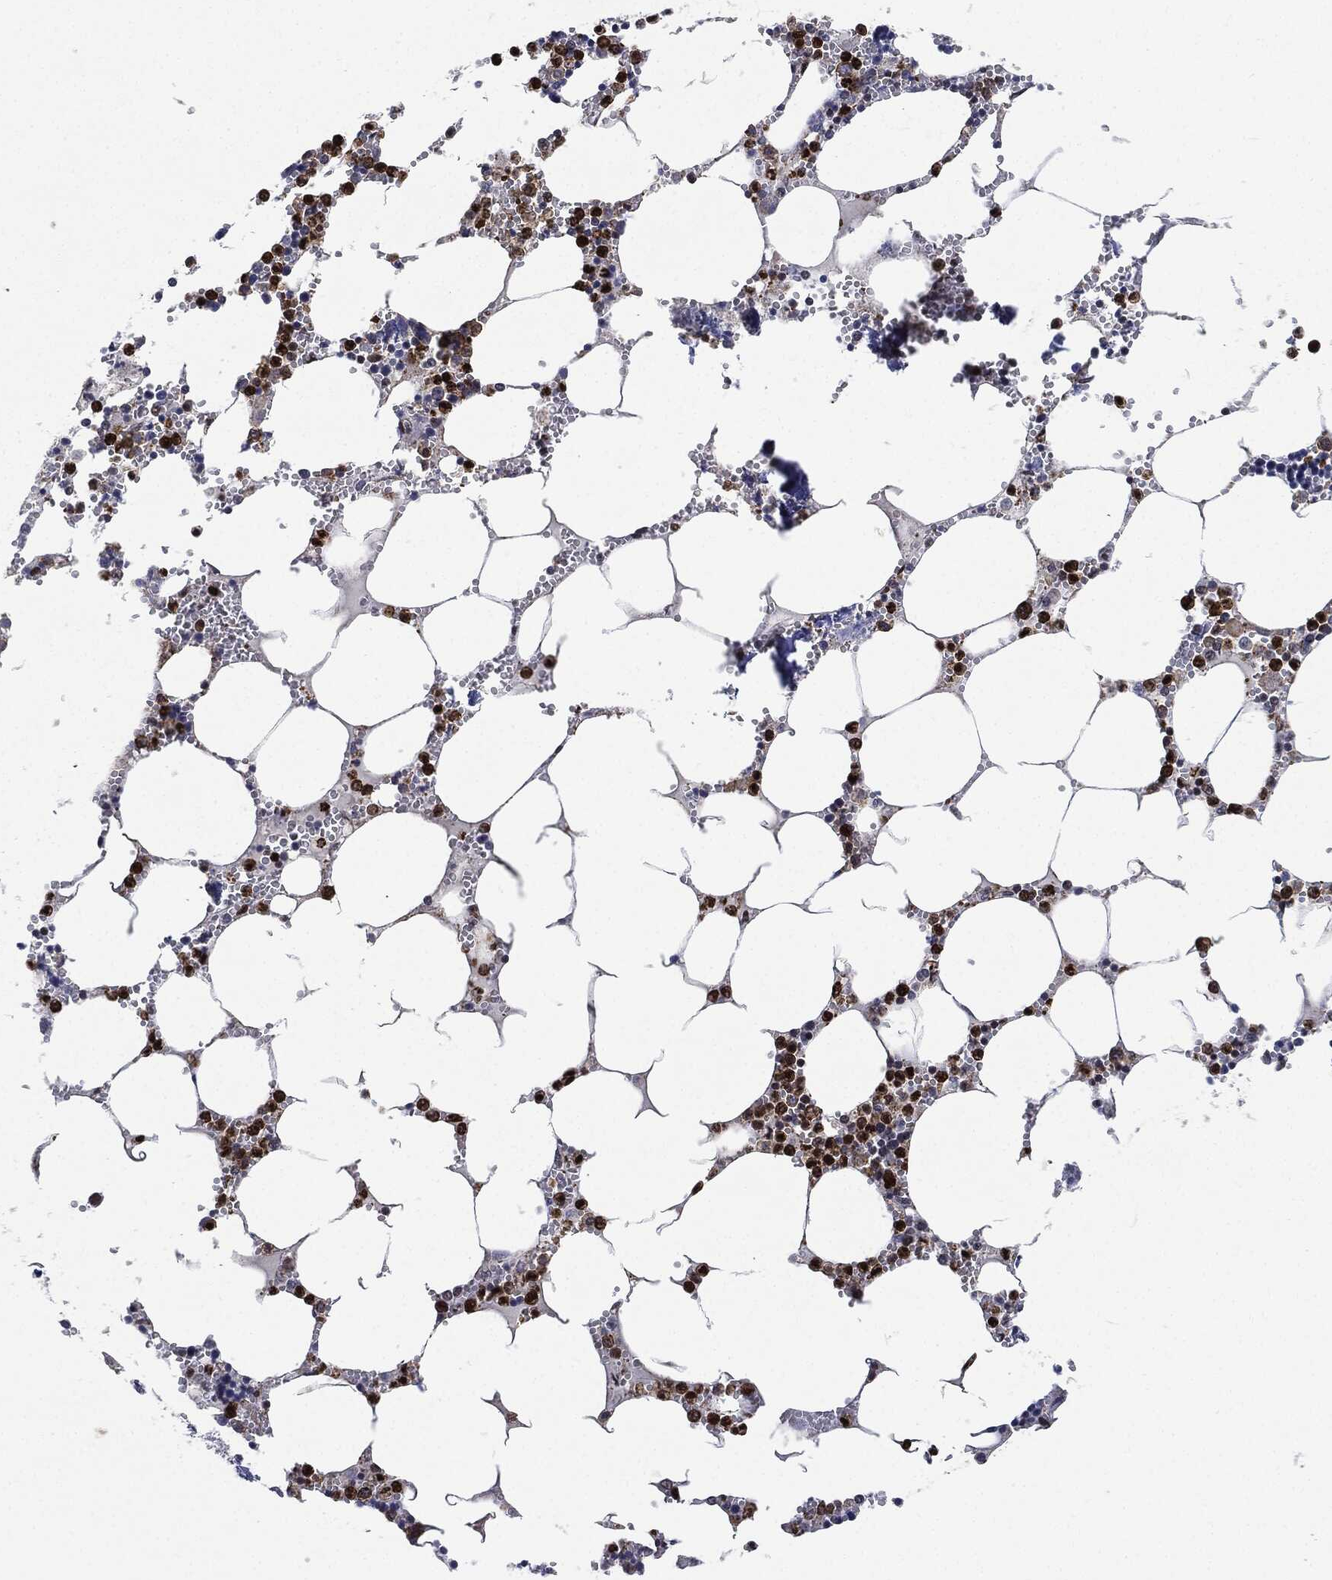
{"staining": {"intensity": "strong", "quantity": ">75%", "location": "nuclear"}, "tissue": "bone marrow", "cell_type": "Hematopoietic cells", "image_type": "normal", "snomed": [{"axis": "morphology", "description": "Normal tissue, NOS"}, {"axis": "topography", "description": "Bone marrow"}], "caption": "Immunohistochemistry micrograph of unremarkable bone marrow stained for a protein (brown), which exhibits high levels of strong nuclear expression in approximately >75% of hematopoietic cells.", "gene": "NANOS3", "patient": {"sex": "male", "age": 54}}